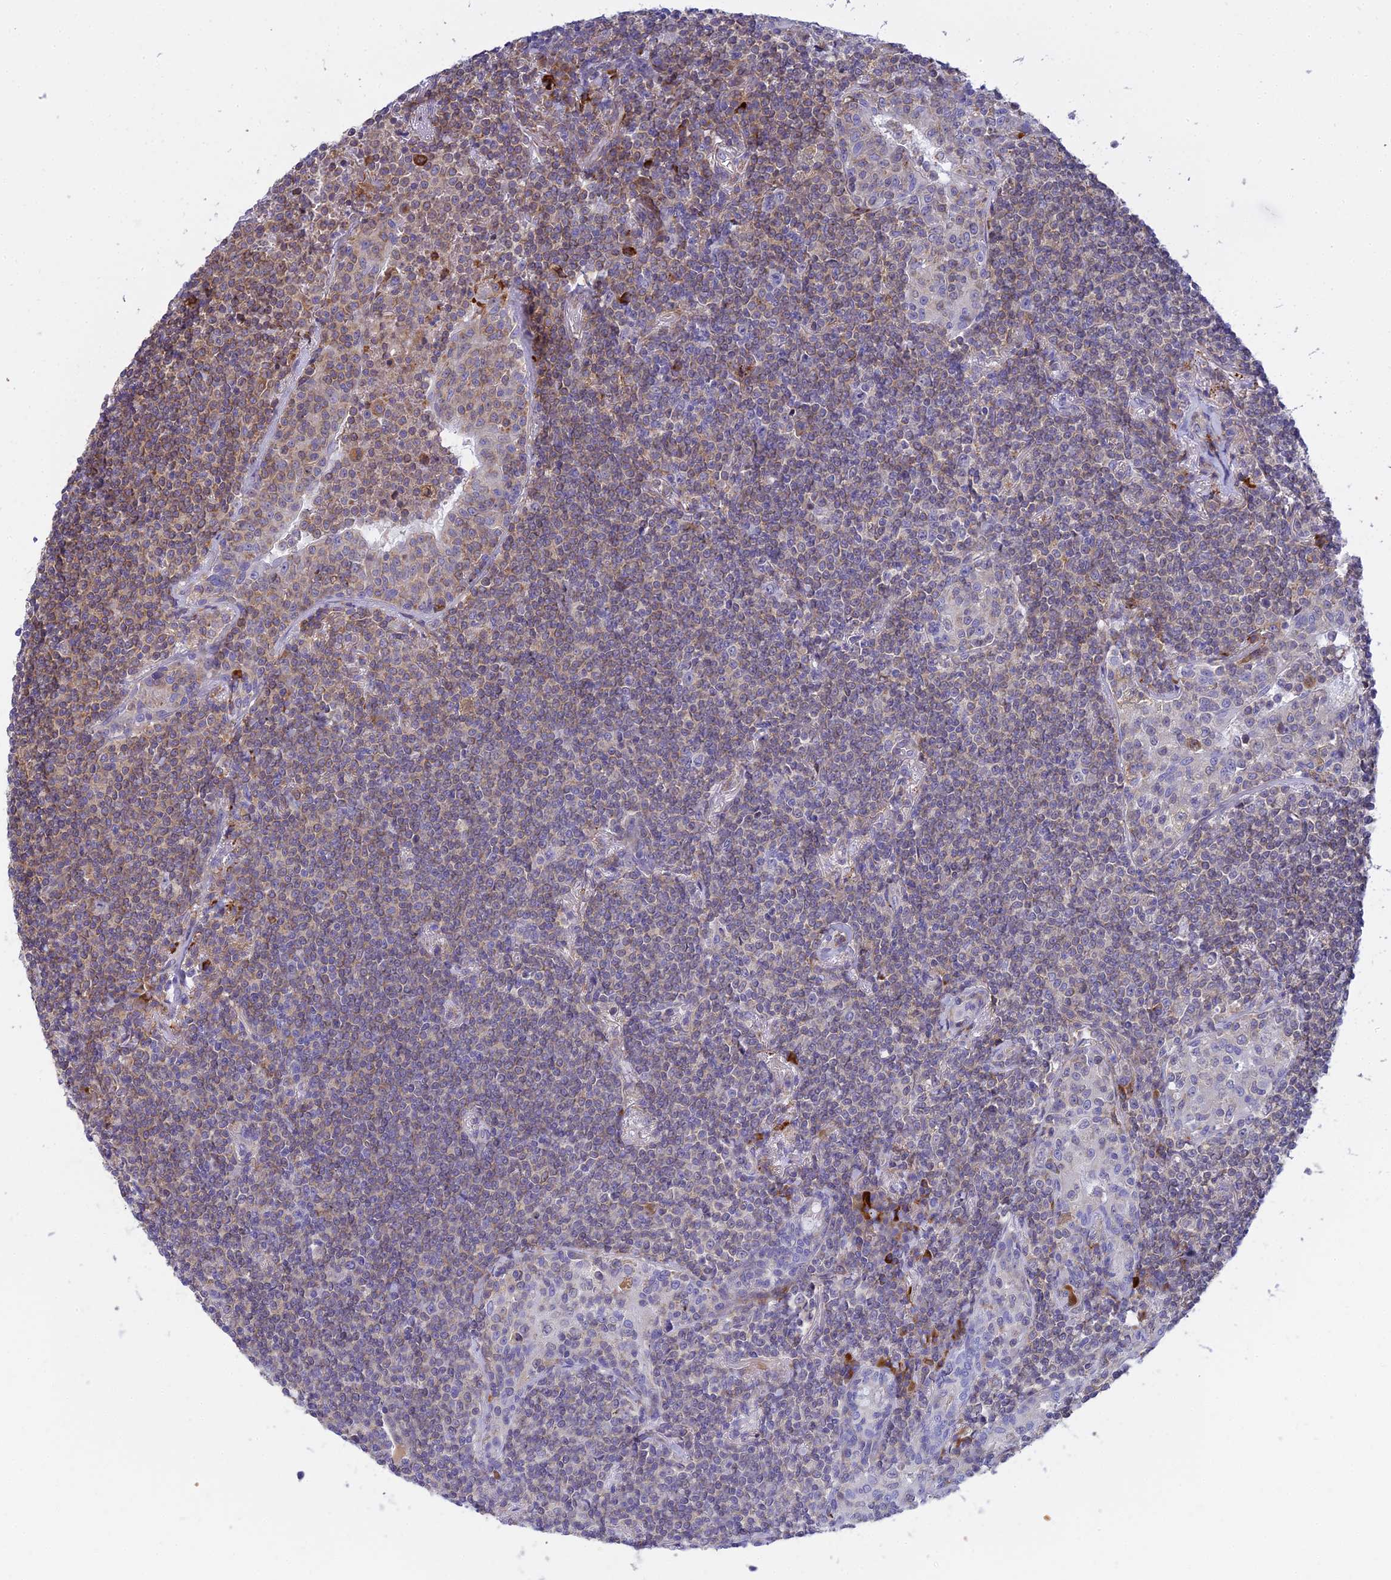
{"staining": {"intensity": "weak", "quantity": "25%-75%", "location": "cytoplasmic/membranous"}, "tissue": "lymphoma", "cell_type": "Tumor cells", "image_type": "cancer", "snomed": [{"axis": "morphology", "description": "Malignant lymphoma, non-Hodgkin's type, Low grade"}, {"axis": "topography", "description": "Lung"}], "caption": "Protein staining of low-grade malignant lymphoma, non-Hodgkin's type tissue reveals weak cytoplasmic/membranous expression in approximately 25%-75% of tumor cells.", "gene": "CLCN7", "patient": {"sex": "female", "age": 71}}